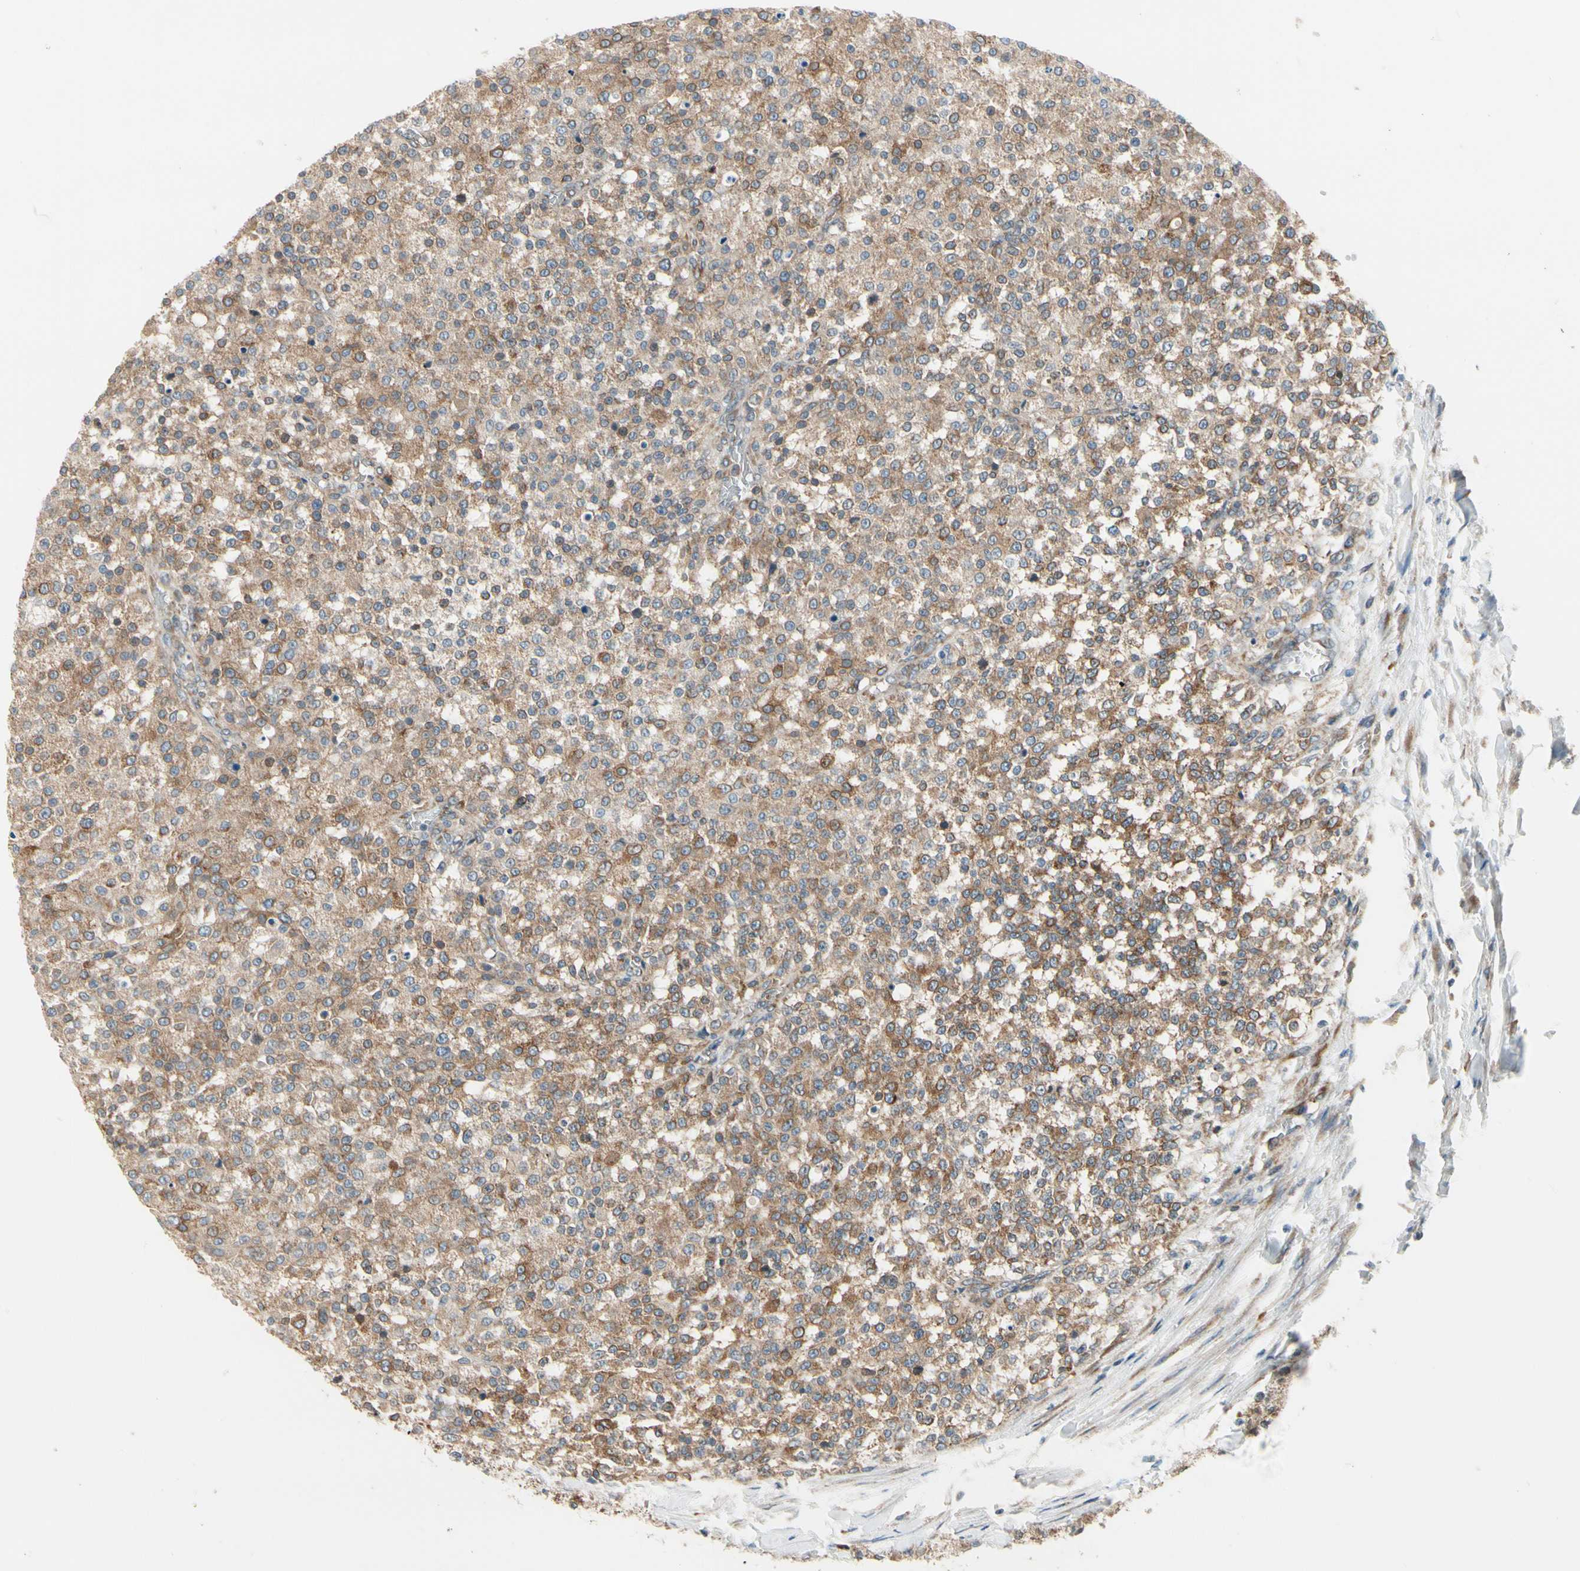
{"staining": {"intensity": "moderate", "quantity": ">75%", "location": "cytoplasmic/membranous"}, "tissue": "testis cancer", "cell_type": "Tumor cells", "image_type": "cancer", "snomed": [{"axis": "morphology", "description": "Seminoma, NOS"}, {"axis": "topography", "description": "Testis"}], "caption": "There is medium levels of moderate cytoplasmic/membranous expression in tumor cells of testis seminoma, as demonstrated by immunohistochemical staining (brown color).", "gene": "CLCC1", "patient": {"sex": "male", "age": 59}}